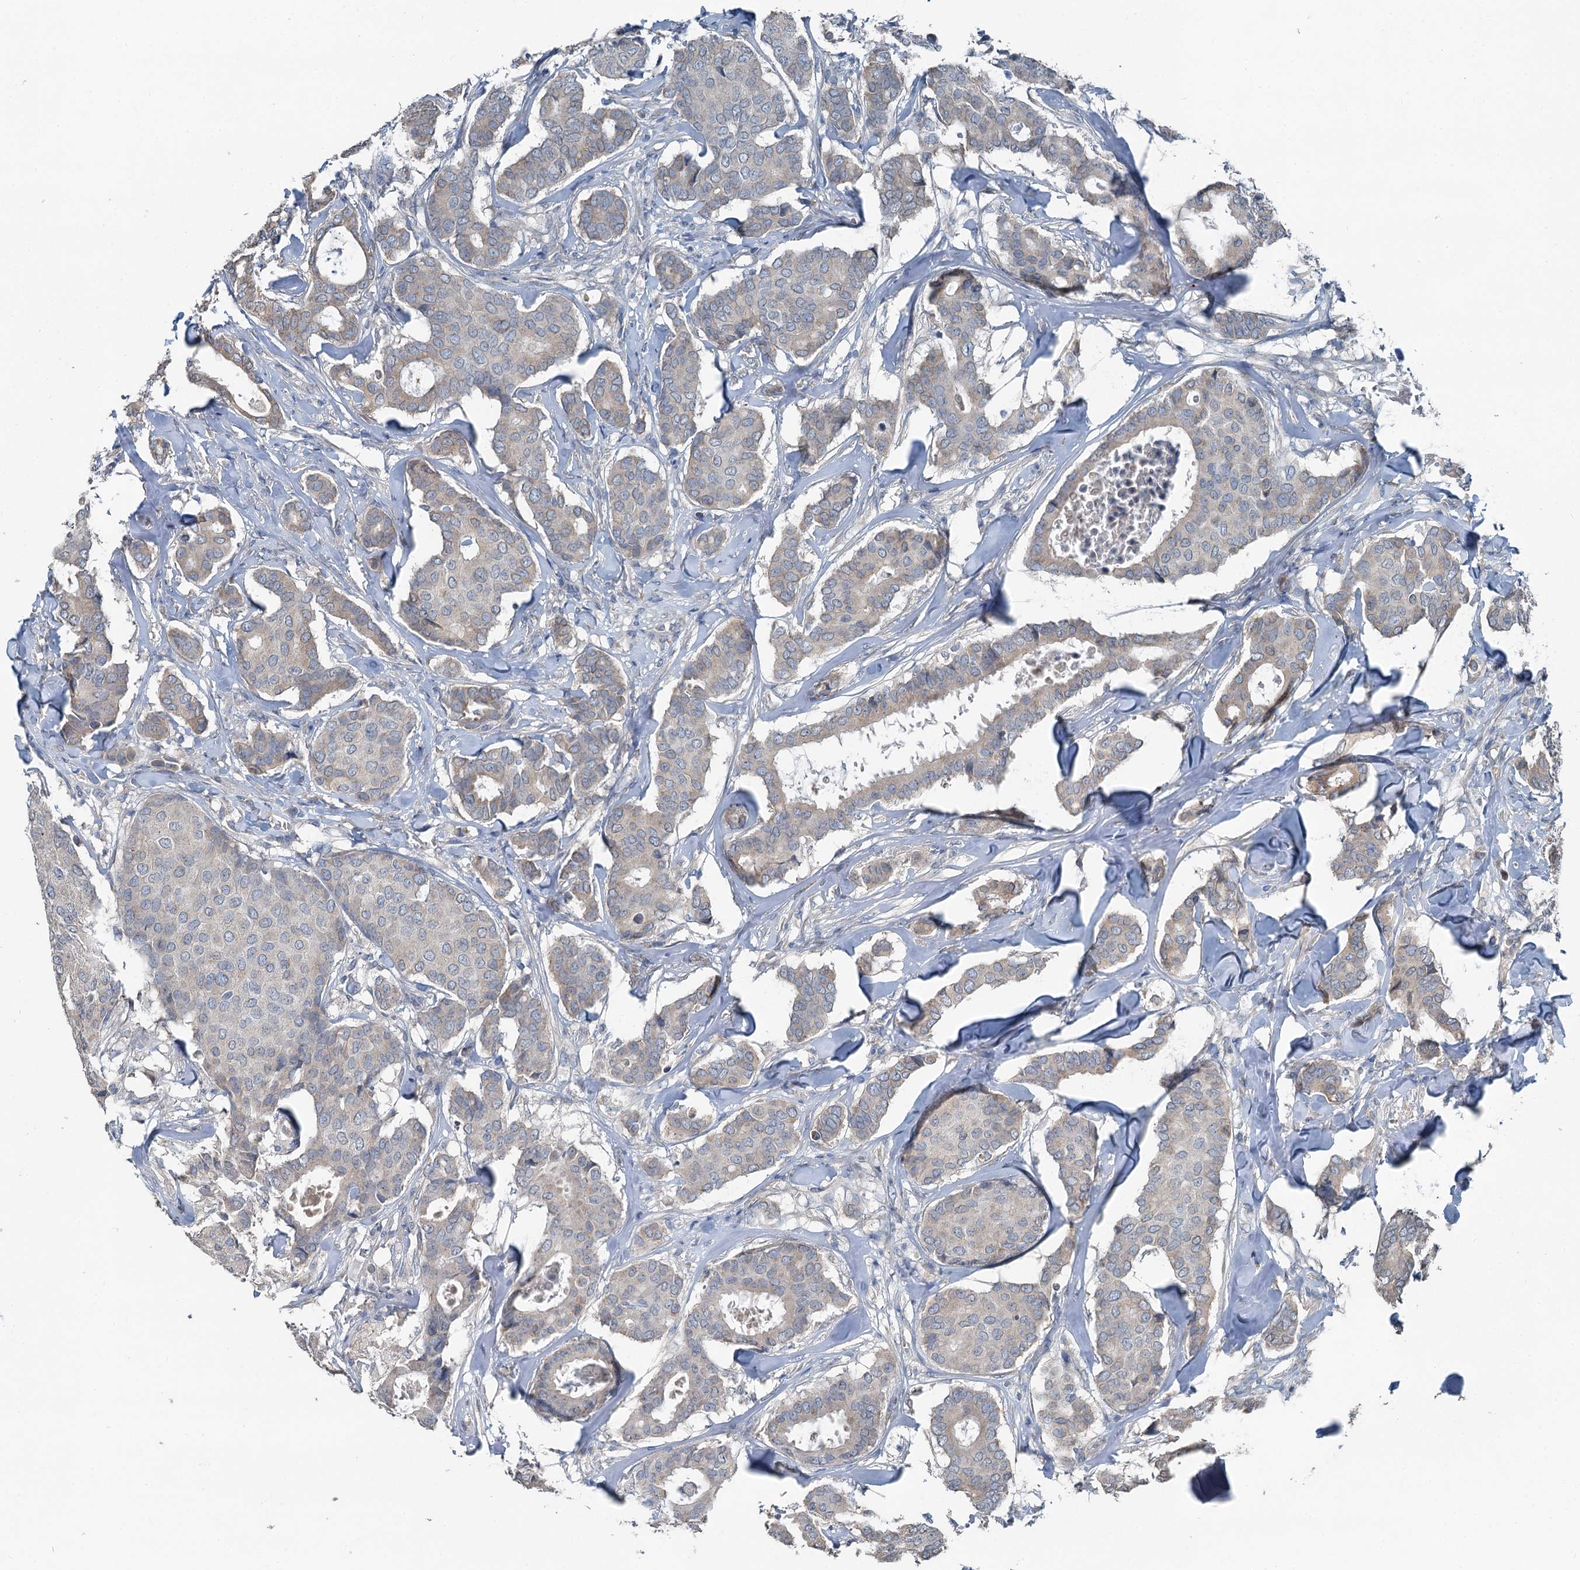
{"staining": {"intensity": "weak", "quantity": "<25%", "location": "cytoplasmic/membranous"}, "tissue": "breast cancer", "cell_type": "Tumor cells", "image_type": "cancer", "snomed": [{"axis": "morphology", "description": "Duct carcinoma"}, {"axis": "topography", "description": "Breast"}], "caption": "A histopathology image of human breast cancer (invasive ductal carcinoma) is negative for staining in tumor cells.", "gene": "C6orf120", "patient": {"sex": "female", "age": 75}}